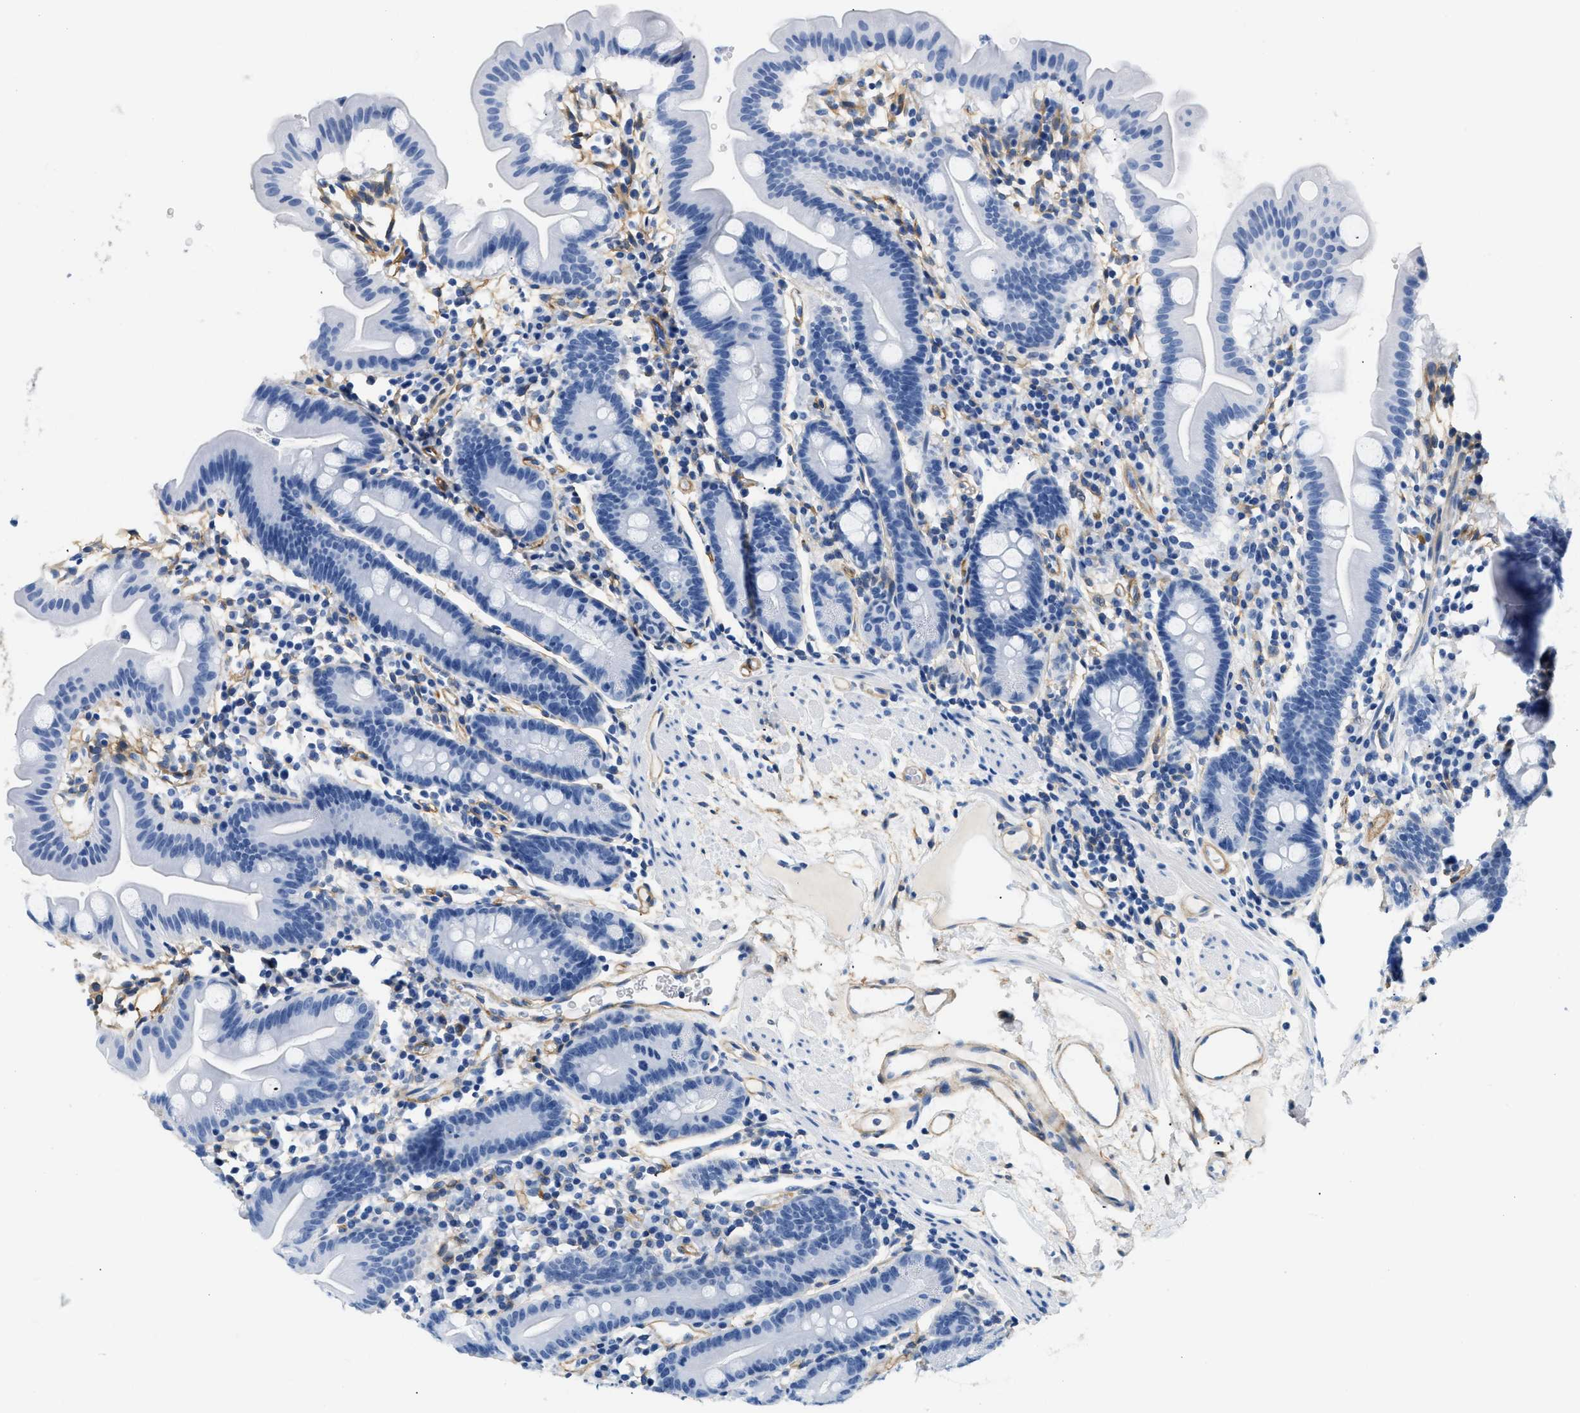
{"staining": {"intensity": "negative", "quantity": "none", "location": "none"}, "tissue": "duodenum", "cell_type": "Glandular cells", "image_type": "normal", "snomed": [{"axis": "morphology", "description": "Normal tissue, NOS"}, {"axis": "topography", "description": "Duodenum"}], "caption": "Glandular cells show no significant protein expression in normal duodenum. The staining is performed using DAB (3,3'-diaminobenzidine) brown chromogen with nuclei counter-stained in using hematoxylin.", "gene": "PDGFRB", "patient": {"sex": "male", "age": 50}}